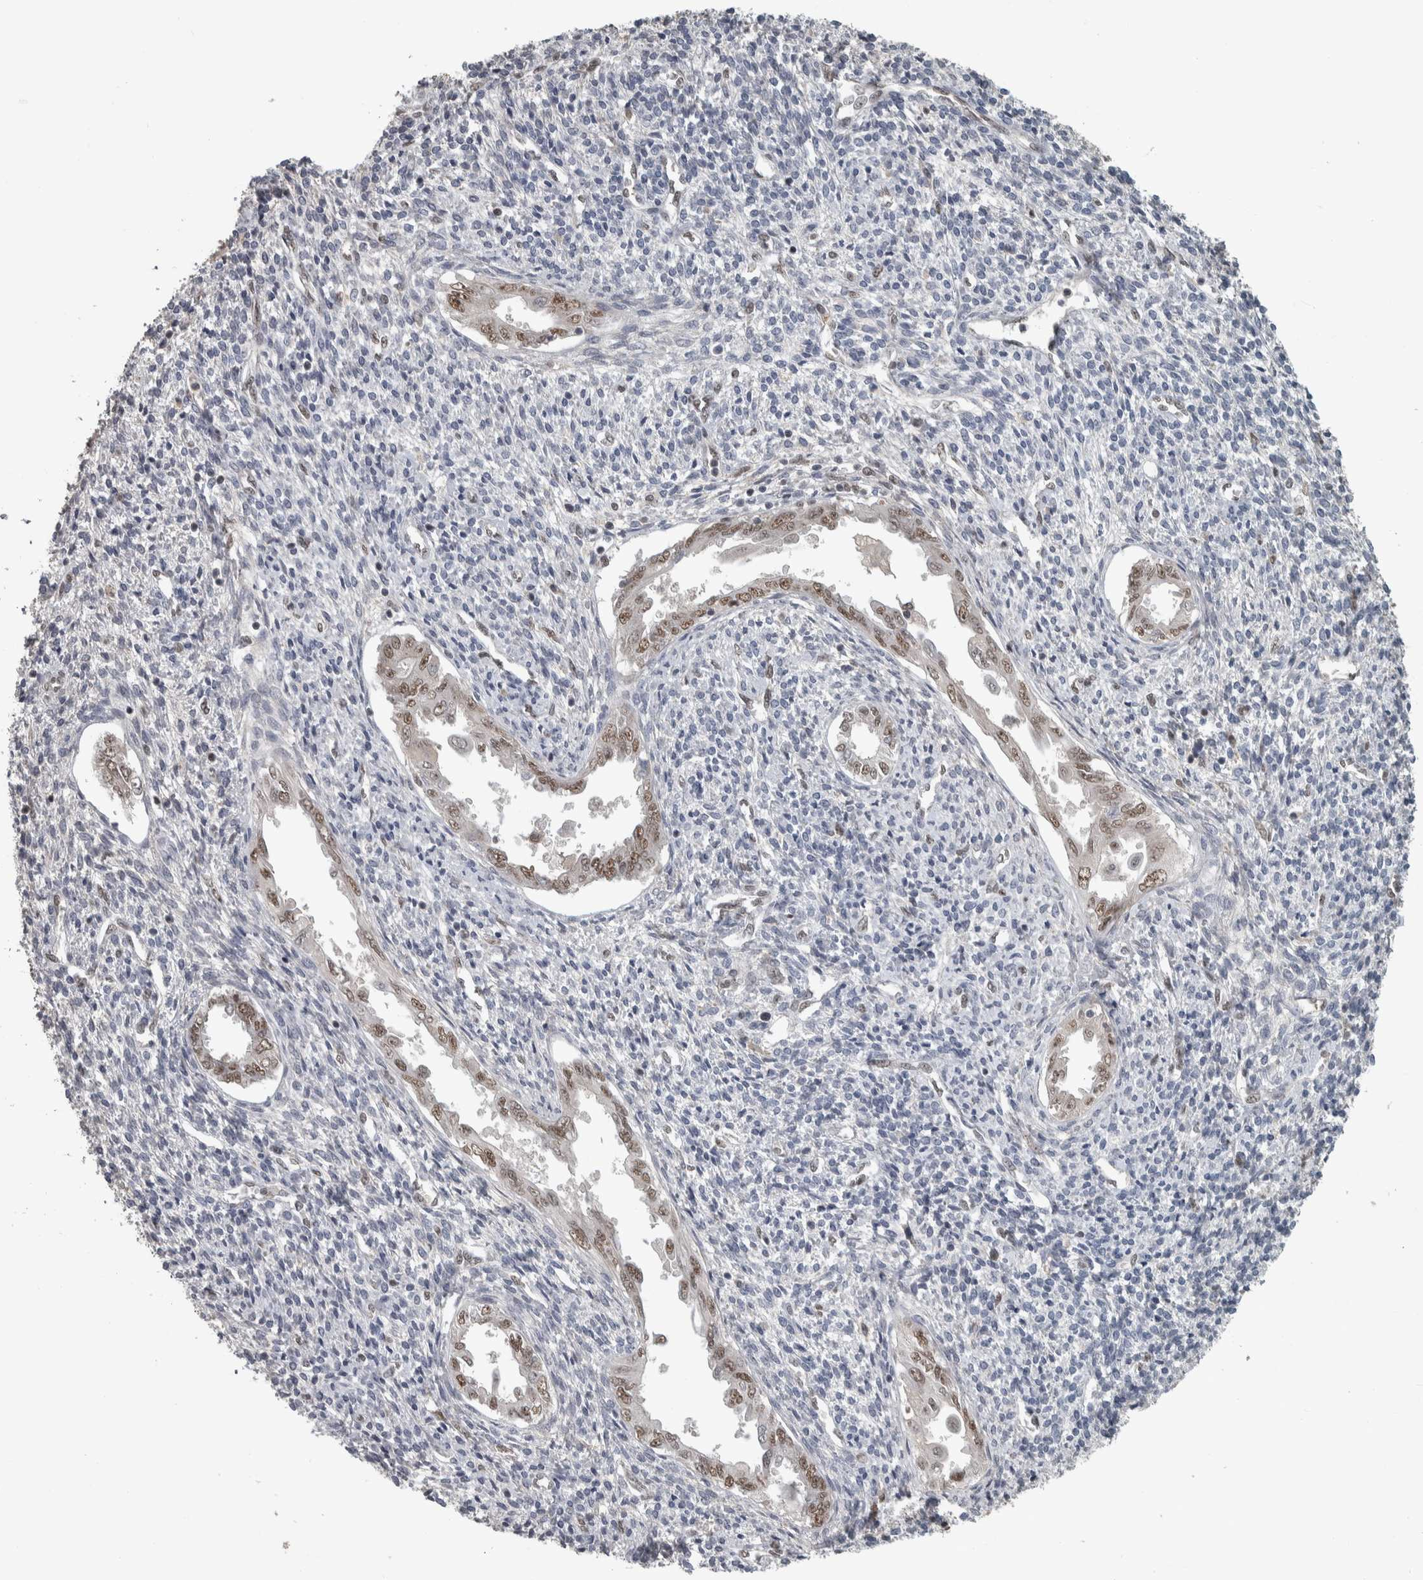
{"staining": {"intensity": "negative", "quantity": "none", "location": "none"}, "tissue": "endometrium", "cell_type": "Cells in endometrial stroma", "image_type": "normal", "snomed": [{"axis": "morphology", "description": "Normal tissue, NOS"}, {"axis": "topography", "description": "Endometrium"}], "caption": "DAB (3,3'-diaminobenzidine) immunohistochemical staining of unremarkable human endometrium displays no significant expression in cells in endometrial stroma.", "gene": "DDX42", "patient": {"sex": "female", "age": 66}}